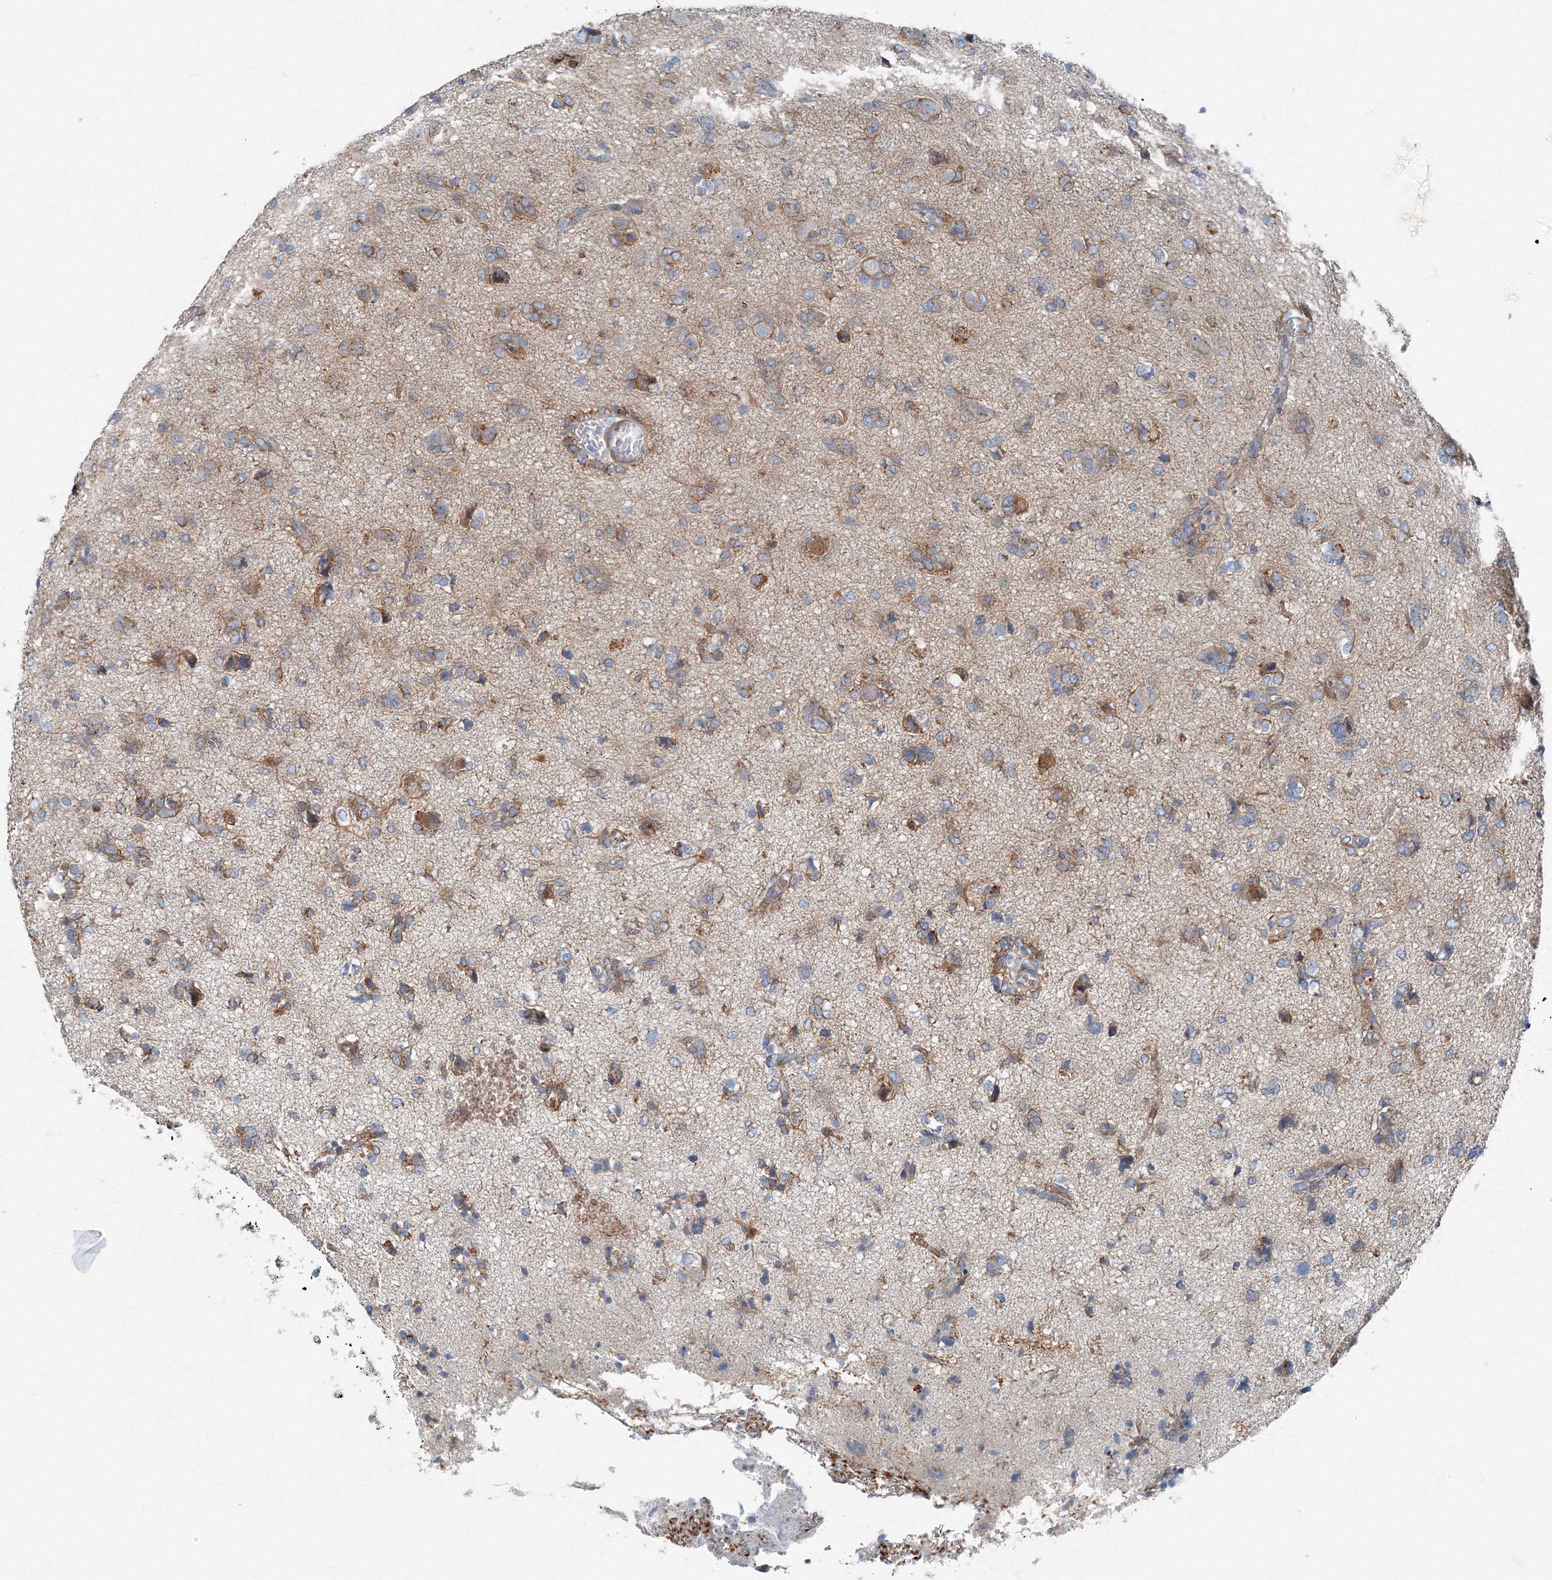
{"staining": {"intensity": "moderate", "quantity": "25%-75%", "location": "cytoplasmic/membranous"}, "tissue": "glioma", "cell_type": "Tumor cells", "image_type": "cancer", "snomed": [{"axis": "morphology", "description": "Glioma, malignant, High grade"}, {"axis": "topography", "description": "Brain"}], "caption": "Moderate cytoplasmic/membranous protein expression is appreciated in approximately 25%-75% of tumor cells in high-grade glioma (malignant). Using DAB (3,3'-diaminobenzidine) (brown) and hematoxylin (blue) stains, captured at high magnification using brightfield microscopy.", "gene": "AASDH", "patient": {"sex": "female", "age": 59}}